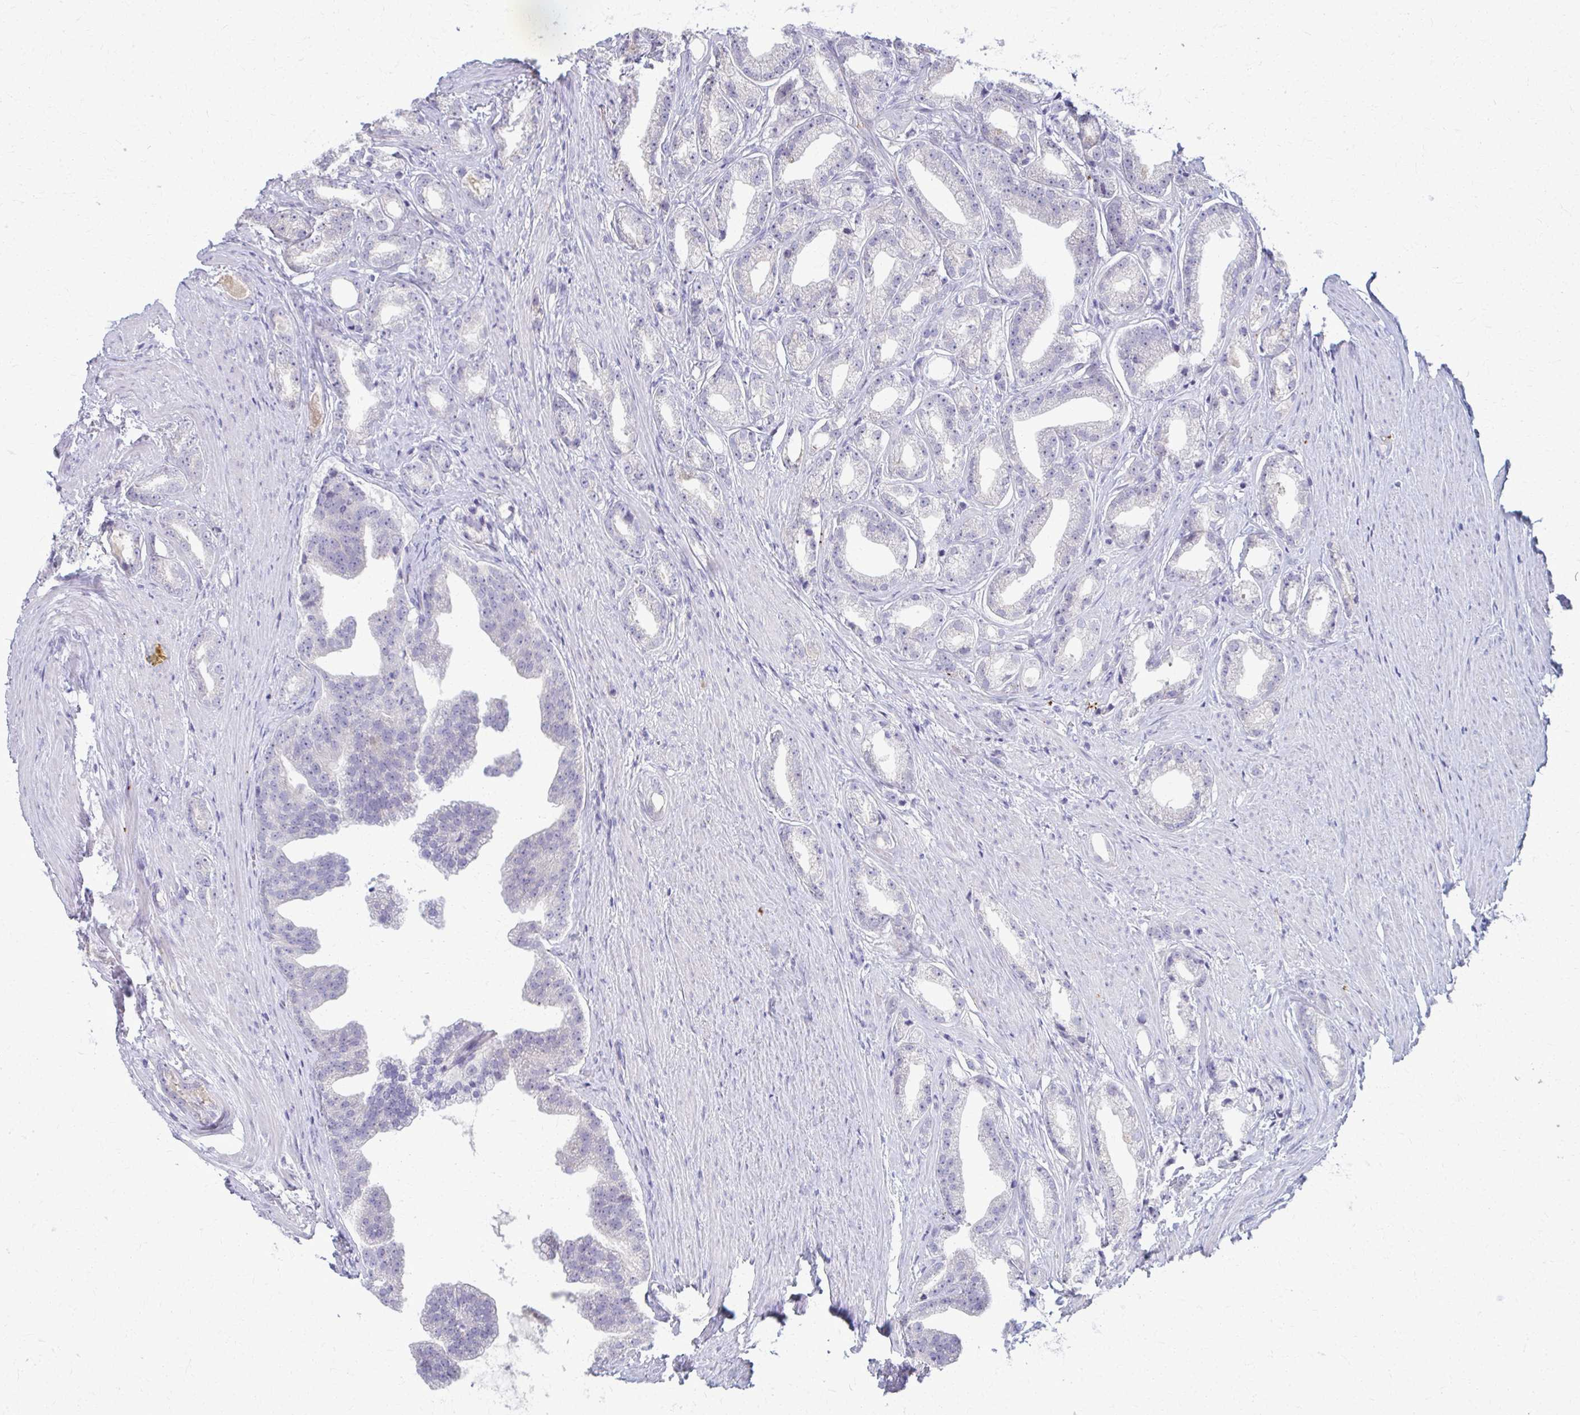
{"staining": {"intensity": "negative", "quantity": "none", "location": "none"}, "tissue": "prostate cancer", "cell_type": "Tumor cells", "image_type": "cancer", "snomed": [{"axis": "morphology", "description": "Adenocarcinoma, Low grade"}, {"axis": "topography", "description": "Prostate"}], "caption": "The image demonstrates no staining of tumor cells in prostate adenocarcinoma (low-grade).", "gene": "OR4M1", "patient": {"sex": "male", "age": 65}}